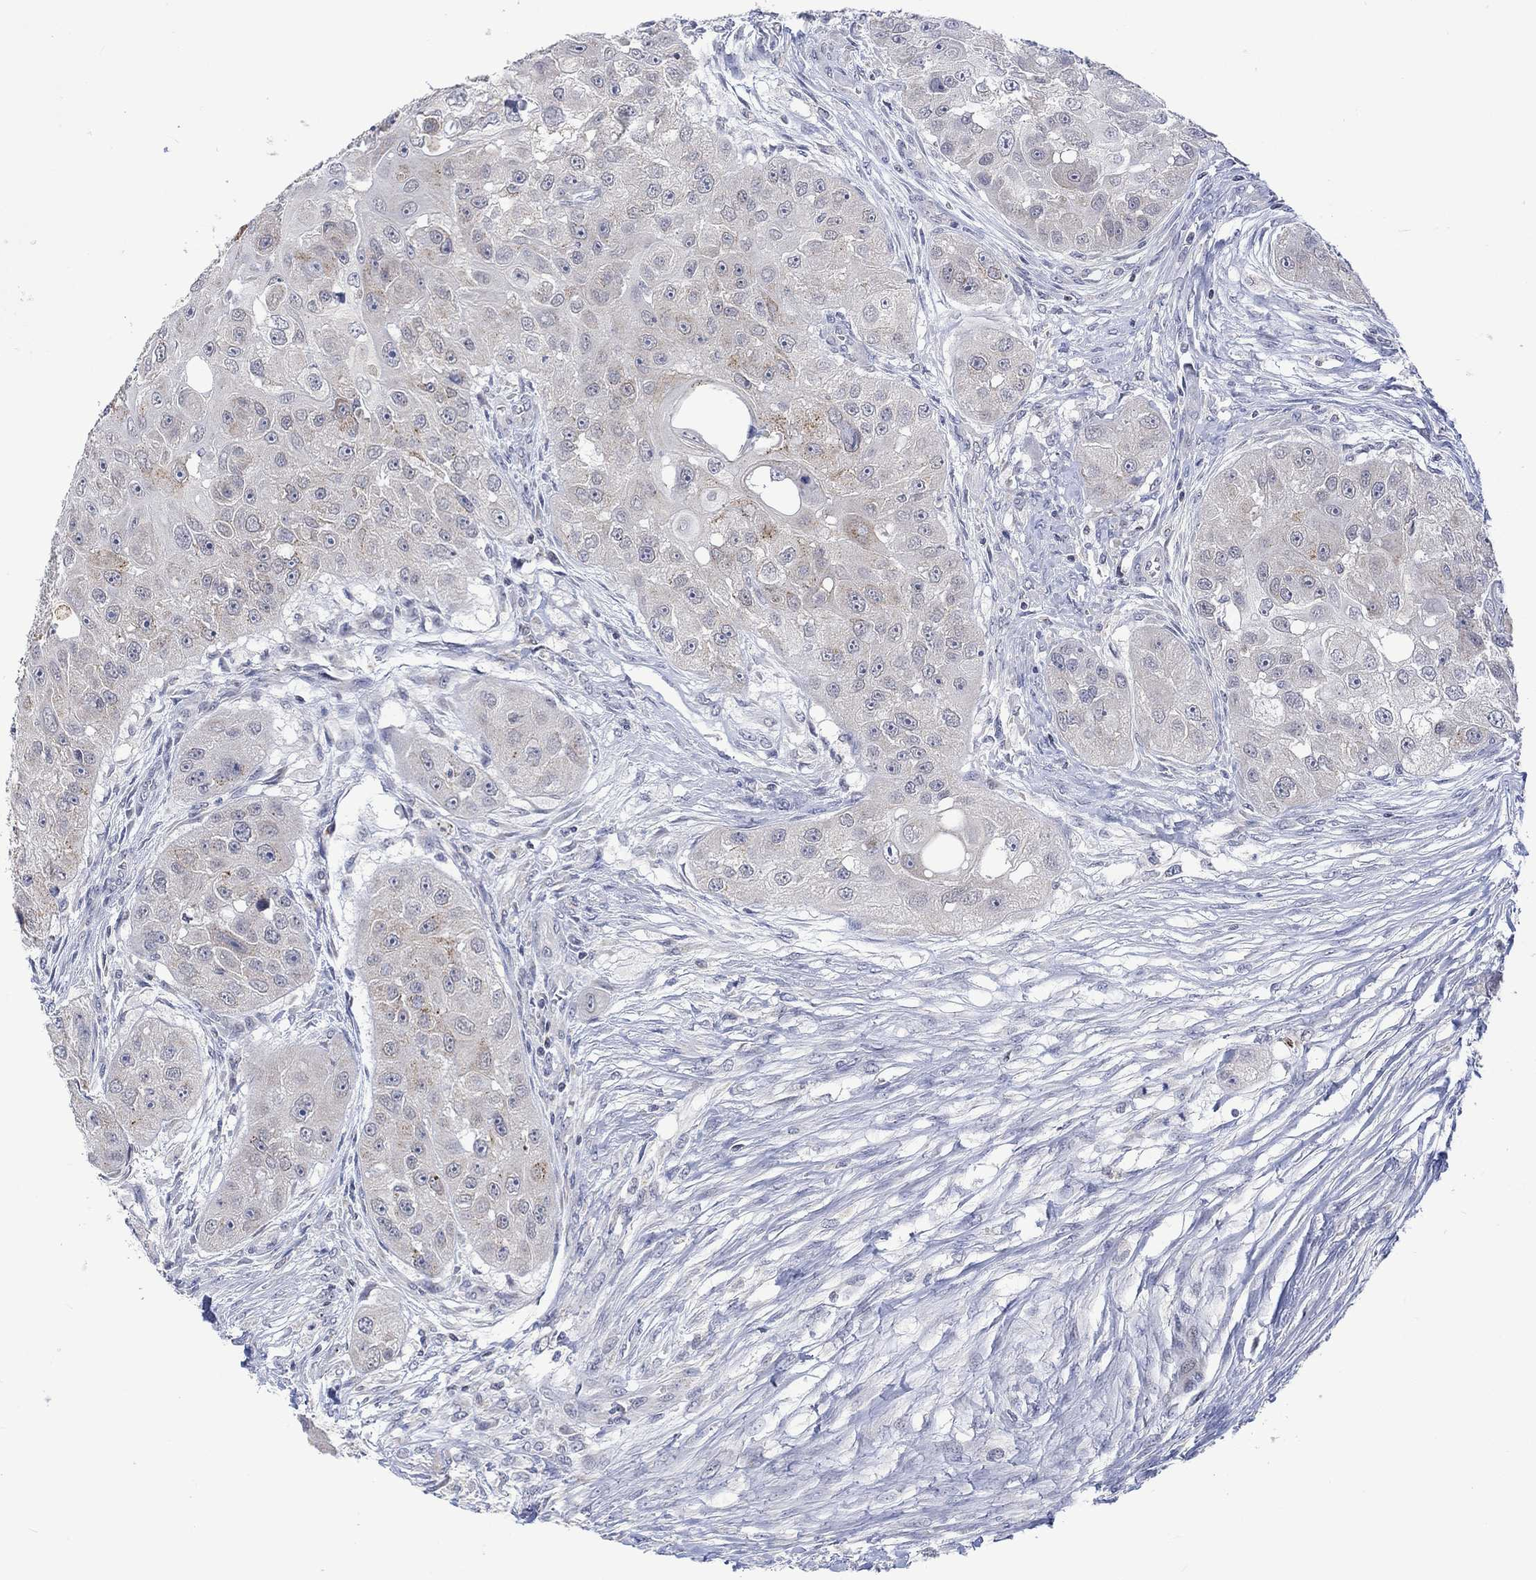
{"staining": {"intensity": "negative", "quantity": "none", "location": "none"}, "tissue": "head and neck cancer", "cell_type": "Tumor cells", "image_type": "cancer", "snomed": [{"axis": "morphology", "description": "Normal tissue, NOS"}, {"axis": "morphology", "description": "Squamous cell carcinoma, NOS"}, {"axis": "topography", "description": "Skeletal muscle"}, {"axis": "topography", "description": "Head-Neck"}], "caption": "An image of human head and neck cancer is negative for staining in tumor cells. (Stains: DAB IHC with hematoxylin counter stain, Microscopy: brightfield microscopy at high magnification).", "gene": "SLC48A1", "patient": {"sex": "male", "age": 51}}